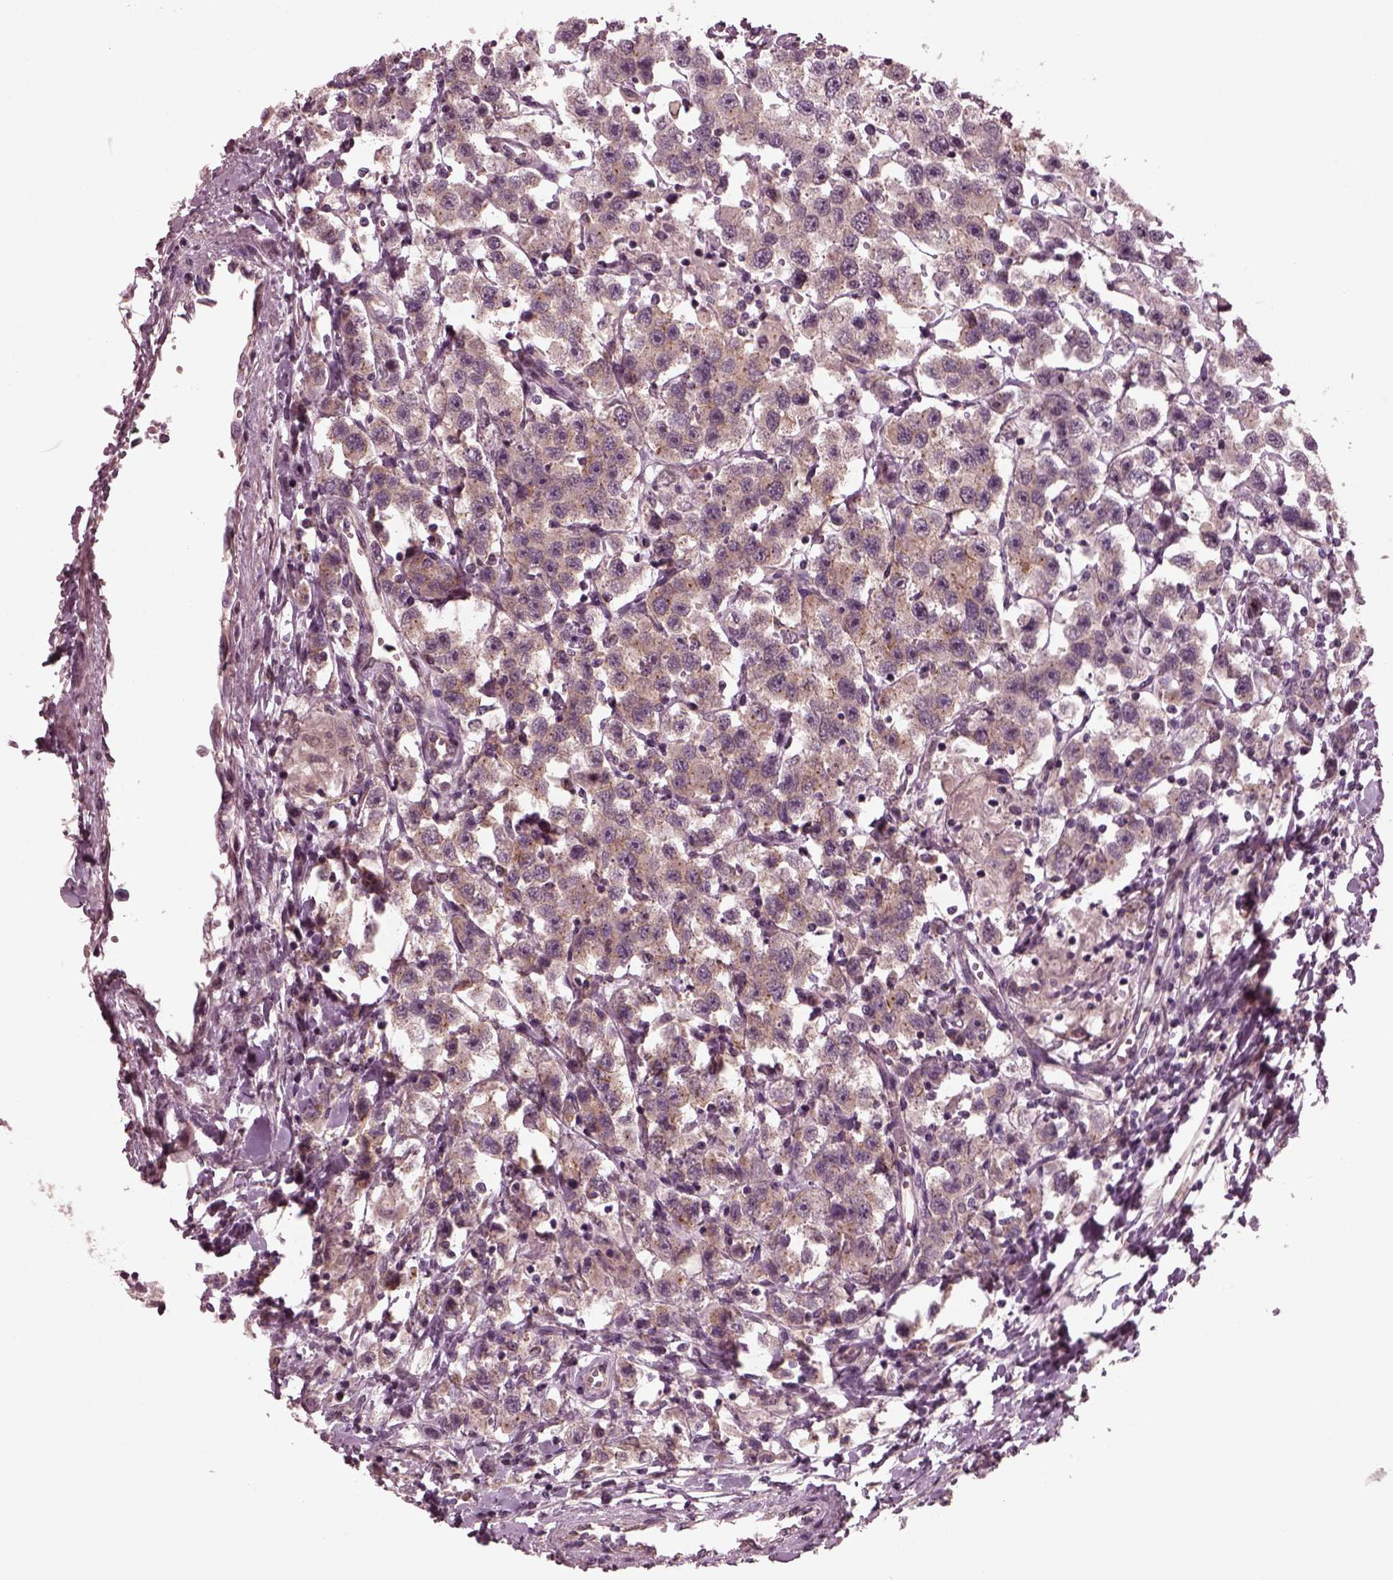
{"staining": {"intensity": "weak", "quantity": "25%-75%", "location": "cytoplasmic/membranous"}, "tissue": "testis cancer", "cell_type": "Tumor cells", "image_type": "cancer", "snomed": [{"axis": "morphology", "description": "Seminoma, NOS"}, {"axis": "topography", "description": "Testis"}], "caption": "A high-resolution image shows IHC staining of testis cancer, which exhibits weak cytoplasmic/membranous positivity in approximately 25%-75% of tumor cells.", "gene": "TUBG1", "patient": {"sex": "male", "age": 45}}